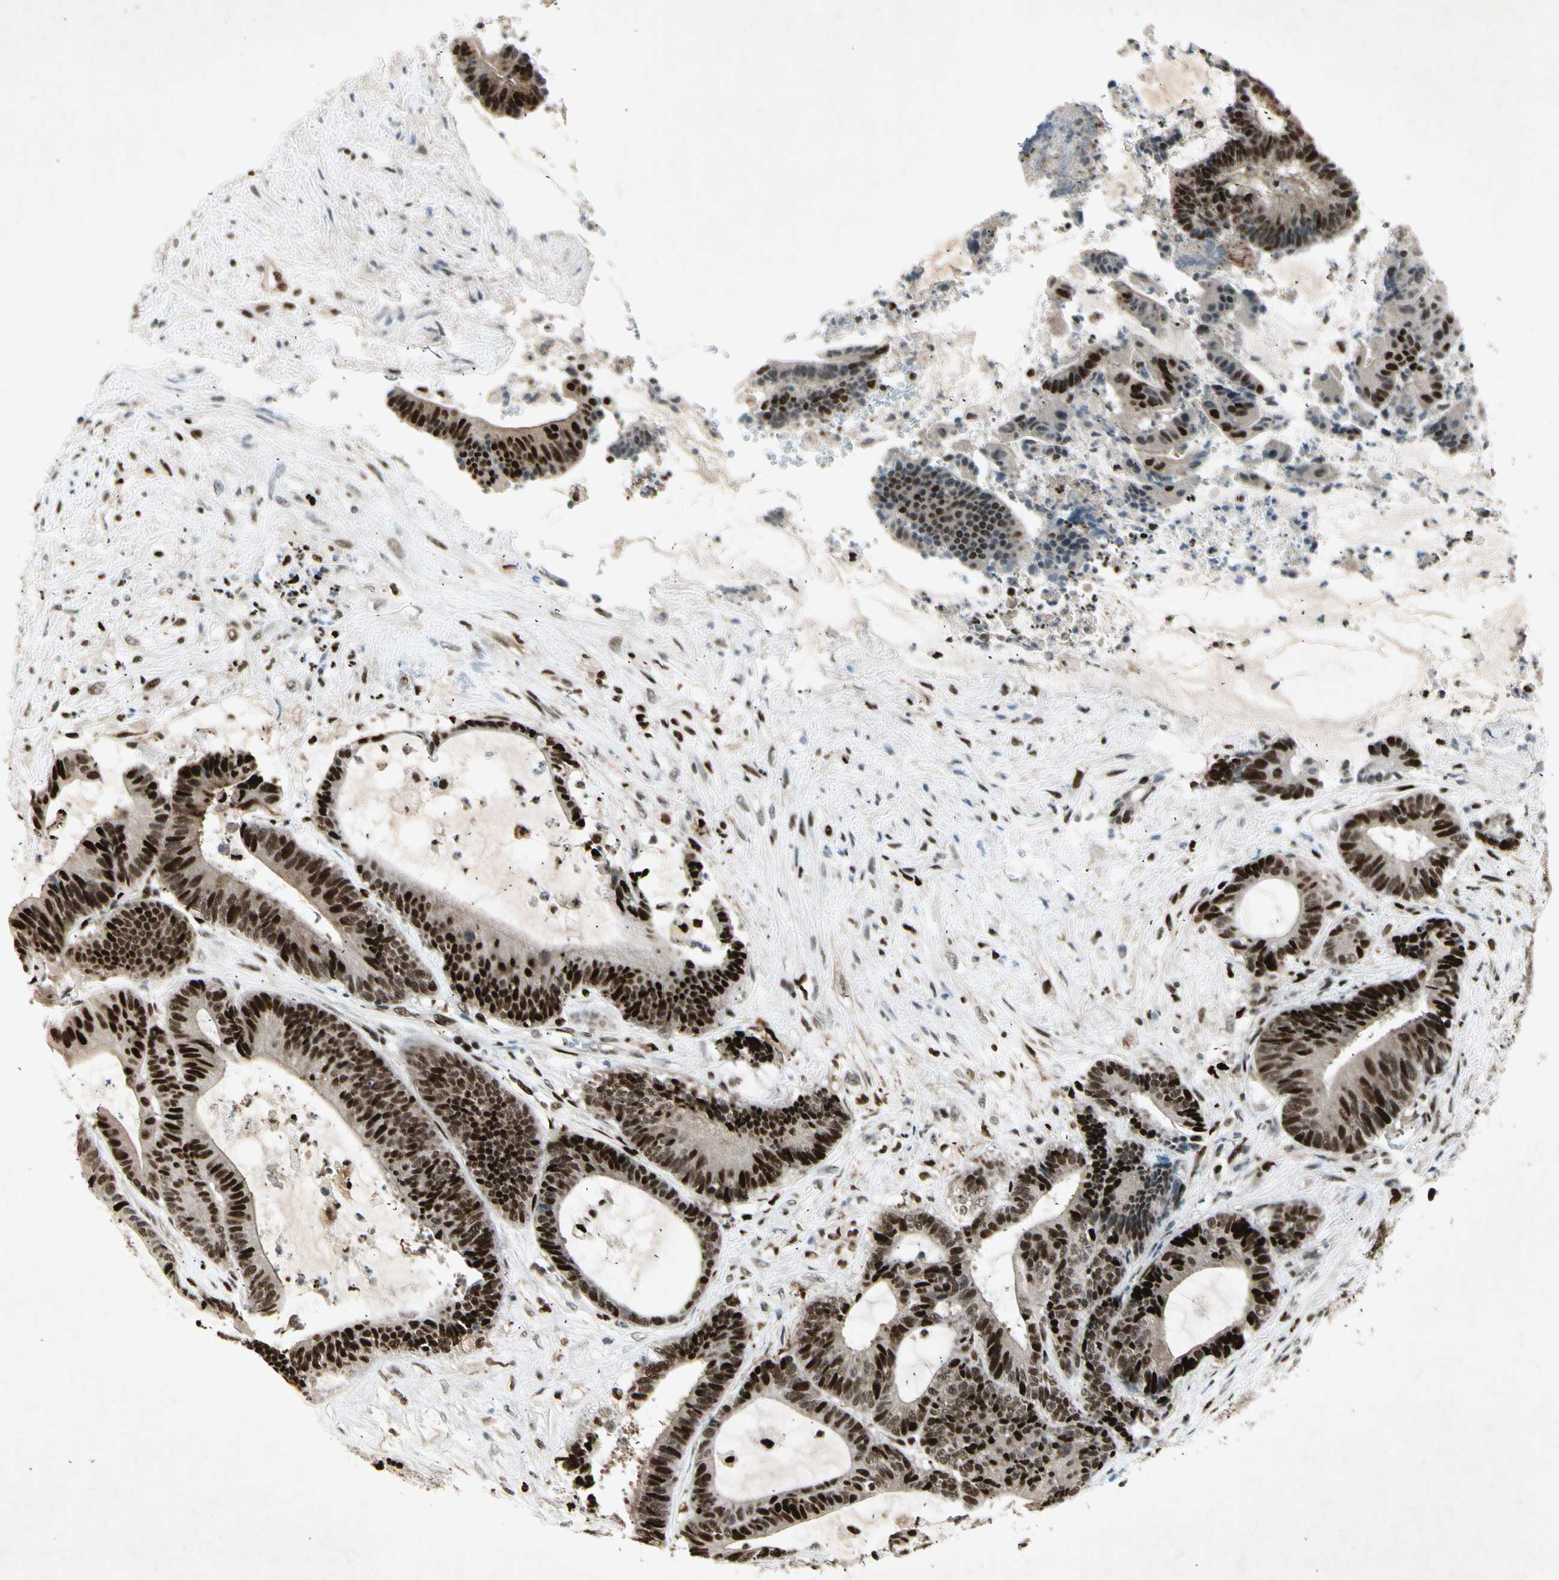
{"staining": {"intensity": "strong", "quantity": ">75%", "location": "nuclear"}, "tissue": "colorectal cancer", "cell_type": "Tumor cells", "image_type": "cancer", "snomed": [{"axis": "morphology", "description": "Adenocarcinoma, NOS"}, {"axis": "topography", "description": "Colon"}], "caption": "Immunohistochemical staining of colorectal adenocarcinoma displays high levels of strong nuclear protein expression in approximately >75% of tumor cells.", "gene": "RNF43", "patient": {"sex": "female", "age": 84}}